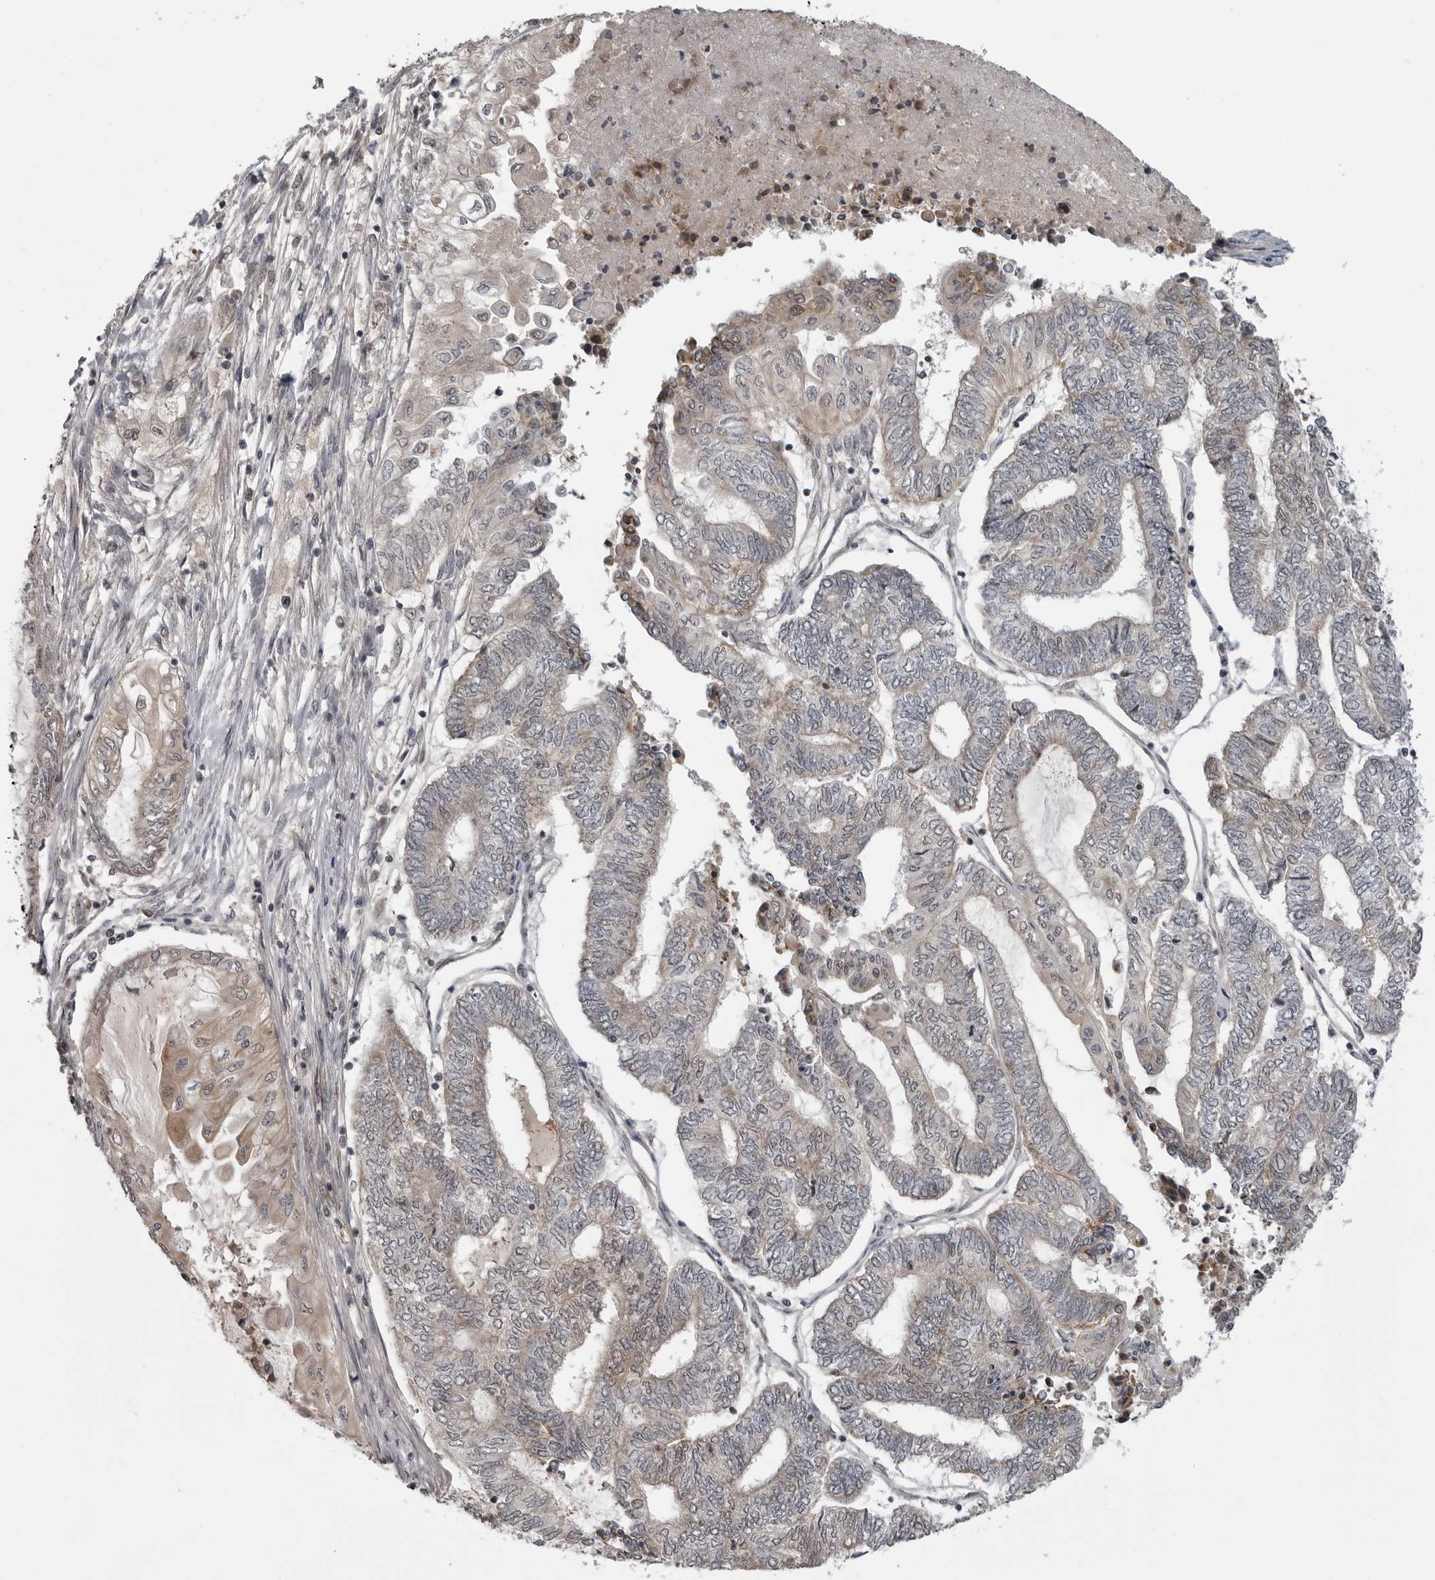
{"staining": {"intensity": "weak", "quantity": "25%-75%", "location": "cytoplasmic/membranous"}, "tissue": "endometrial cancer", "cell_type": "Tumor cells", "image_type": "cancer", "snomed": [{"axis": "morphology", "description": "Adenocarcinoma, NOS"}, {"axis": "topography", "description": "Uterus"}, {"axis": "topography", "description": "Endometrium"}], "caption": "Human endometrial cancer stained with a protein marker shows weak staining in tumor cells.", "gene": "FAAP100", "patient": {"sex": "female", "age": 70}}